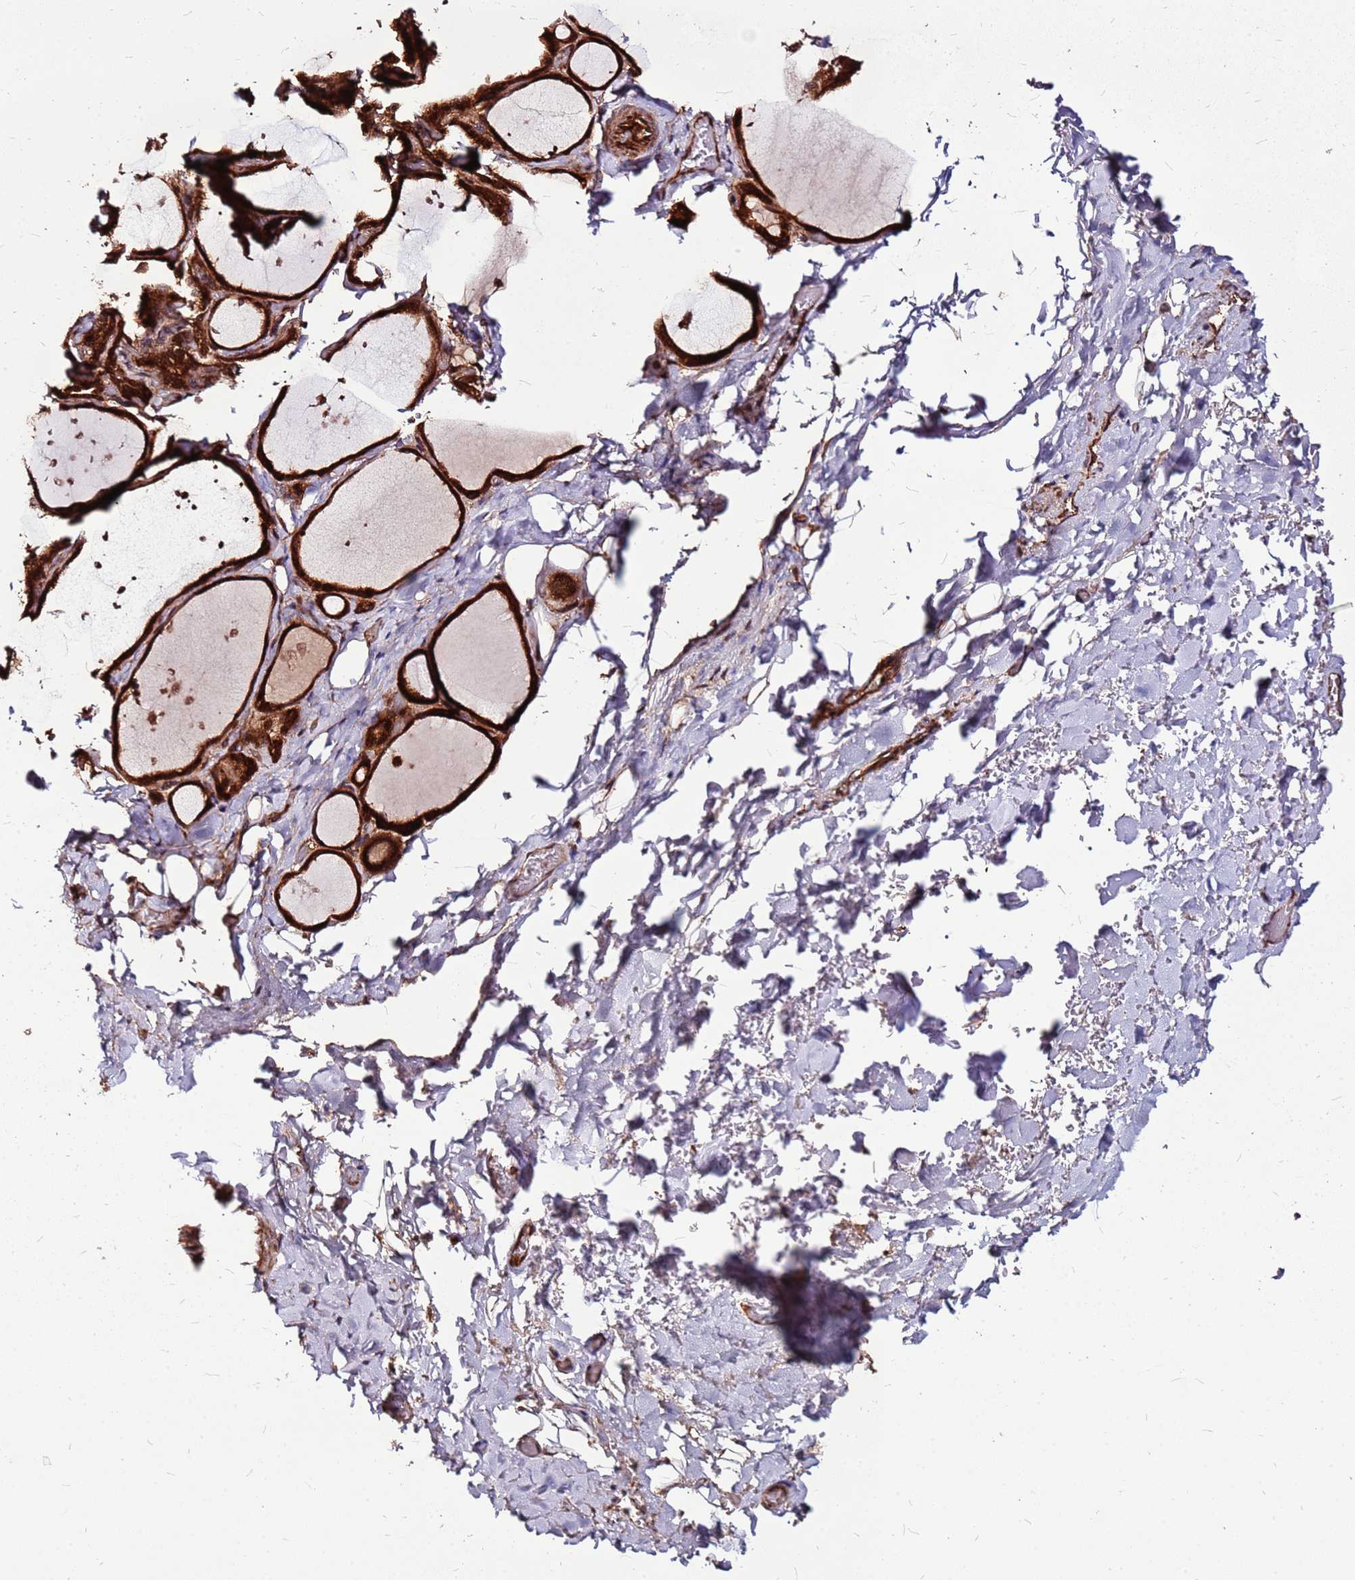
{"staining": {"intensity": "strong", "quantity": ">75%", "location": "cytoplasmic/membranous,nuclear"}, "tissue": "thyroid gland", "cell_type": "Glandular cells", "image_type": "normal", "snomed": [{"axis": "morphology", "description": "Normal tissue, NOS"}, {"axis": "topography", "description": "Thyroid gland"}], "caption": "Immunohistochemical staining of unremarkable human thyroid gland exhibits strong cytoplasmic/membranous,nuclear protein staining in approximately >75% of glandular cells. (Brightfield microscopy of DAB IHC at high magnification).", "gene": "LYPLAL1", "patient": {"sex": "female", "age": 44}}